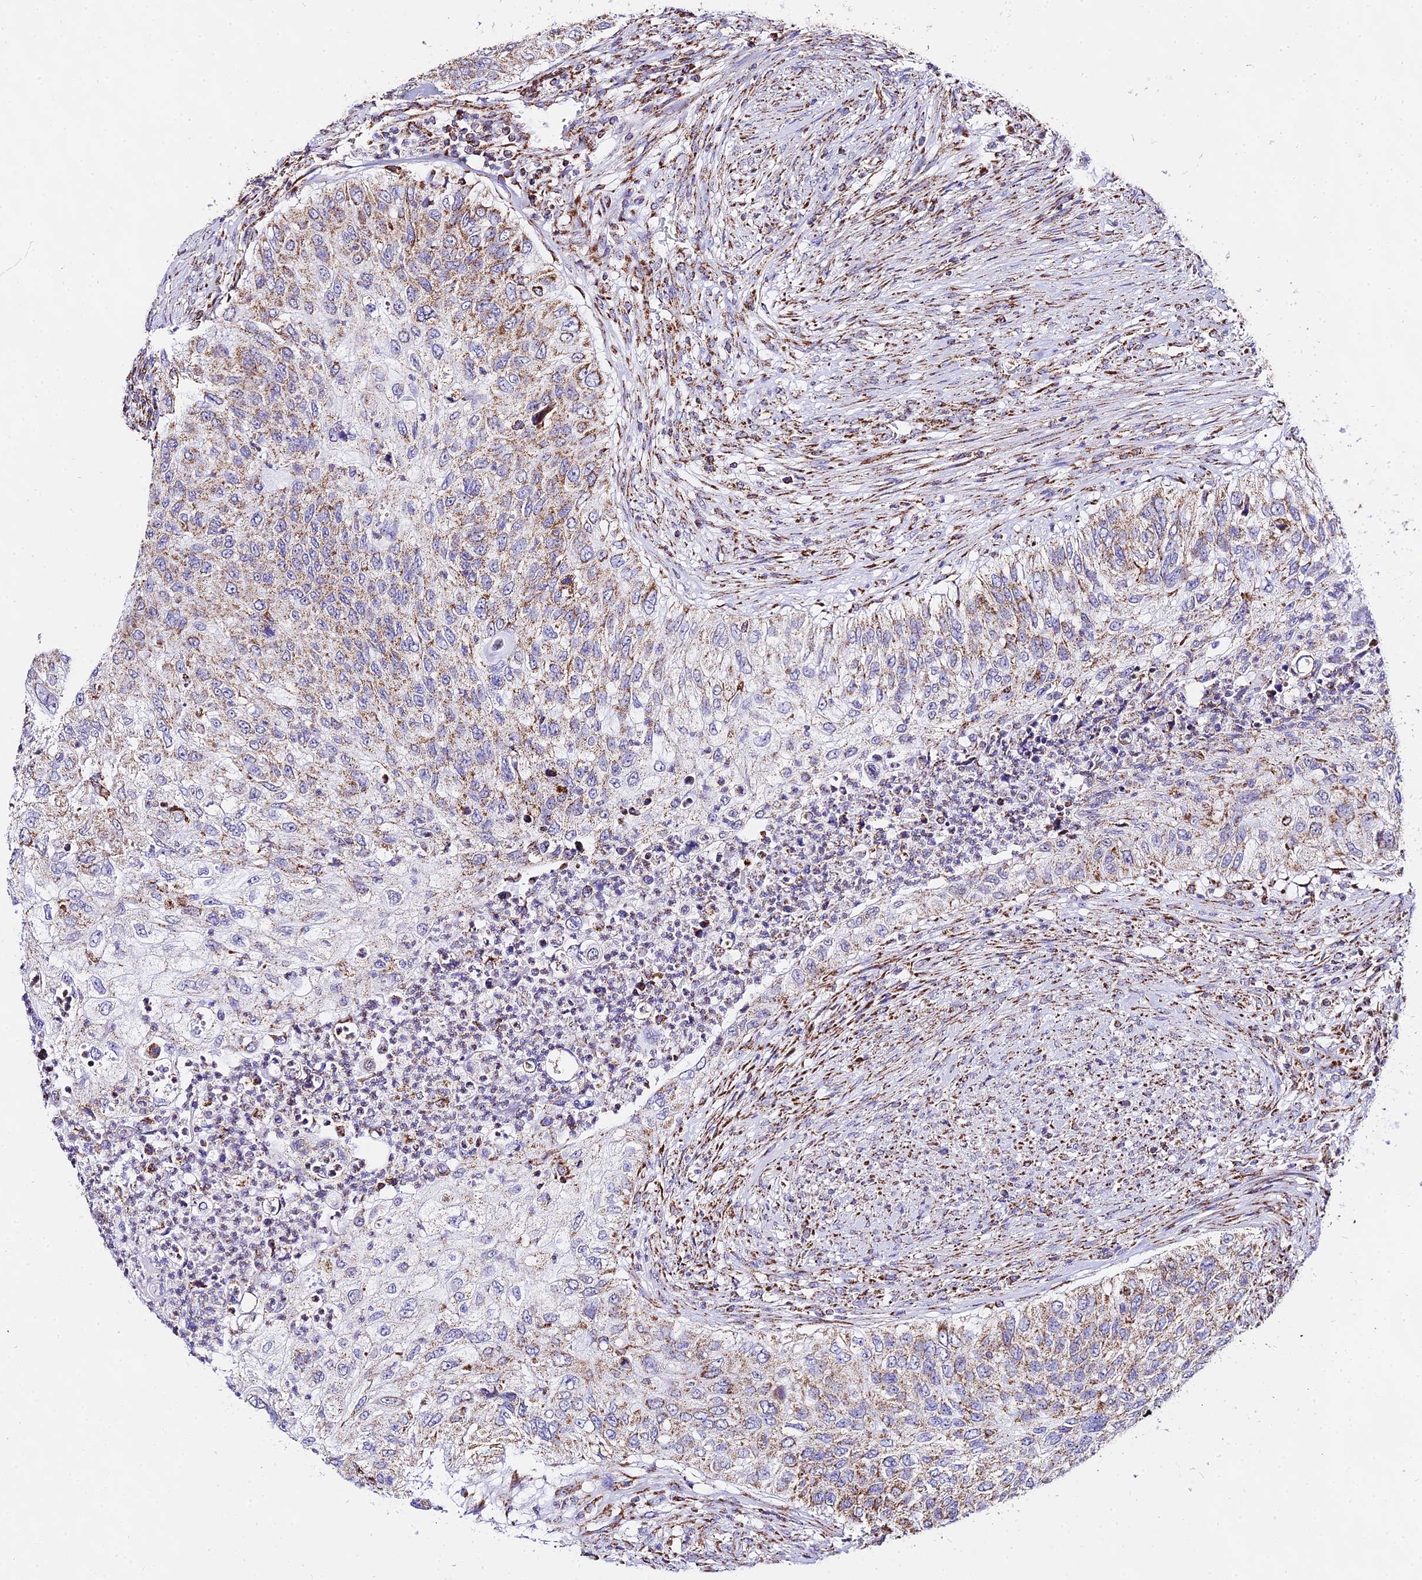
{"staining": {"intensity": "moderate", "quantity": "25%-75%", "location": "cytoplasmic/membranous"}, "tissue": "urothelial cancer", "cell_type": "Tumor cells", "image_type": "cancer", "snomed": [{"axis": "morphology", "description": "Urothelial carcinoma, High grade"}, {"axis": "topography", "description": "Urinary bladder"}], "caption": "Urothelial cancer was stained to show a protein in brown. There is medium levels of moderate cytoplasmic/membranous expression in about 25%-75% of tumor cells. (Stains: DAB (3,3'-diaminobenzidine) in brown, nuclei in blue, Microscopy: brightfield microscopy at high magnification).", "gene": "ATP5PD", "patient": {"sex": "female", "age": 60}}